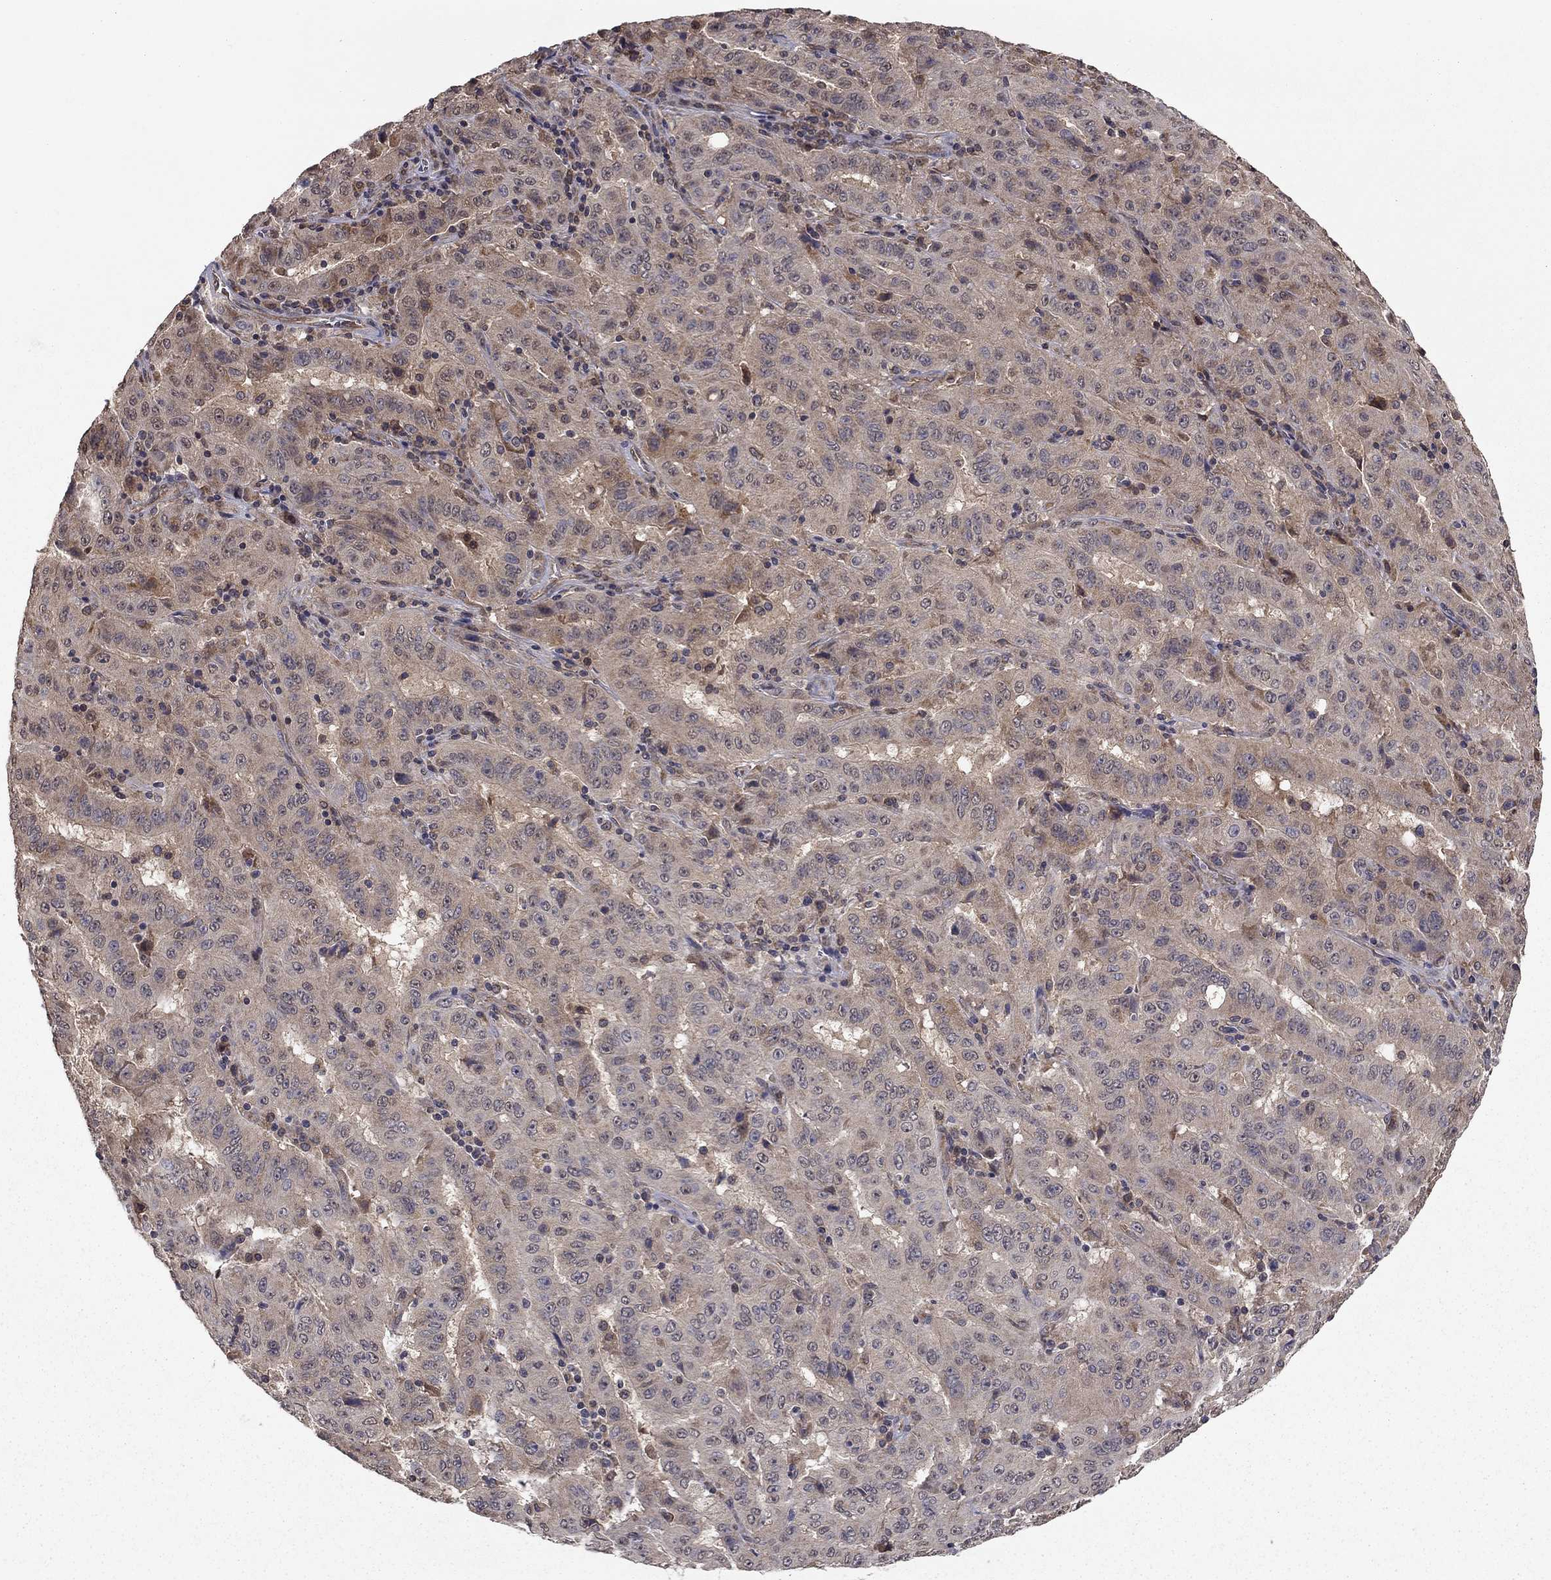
{"staining": {"intensity": "weak", "quantity": "25%-75%", "location": "cytoplasmic/membranous"}, "tissue": "pancreatic cancer", "cell_type": "Tumor cells", "image_type": "cancer", "snomed": [{"axis": "morphology", "description": "Adenocarcinoma, NOS"}, {"axis": "topography", "description": "Pancreas"}], "caption": "Pancreatic cancer (adenocarcinoma) stained with immunohistochemistry (IHC) reveals weak cytoplasmic/membranous positivity in approximately 25%-75% of tumor cells.", "gene": "SLC2A13", "patient": {"sex": "male", "age": 63}}